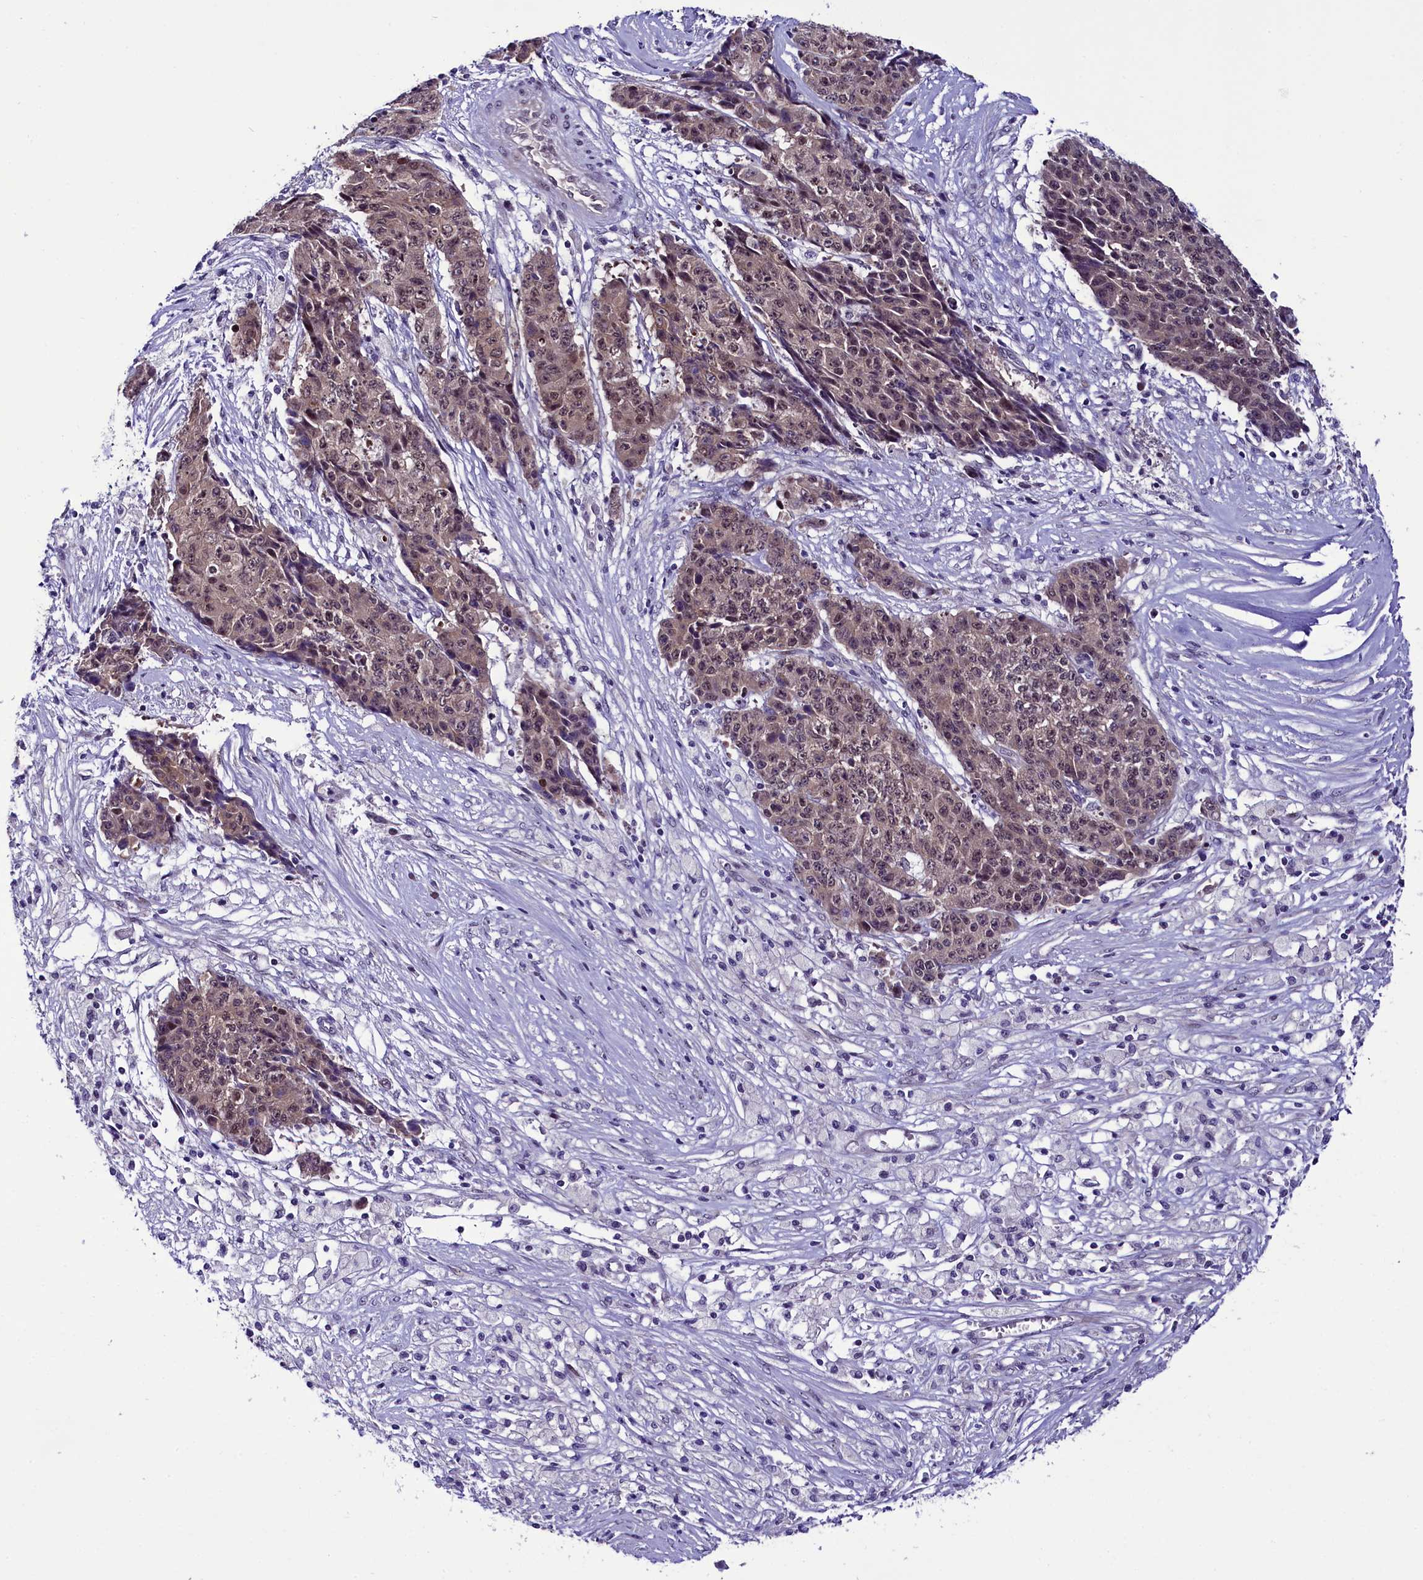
{"staining": {"intensity": "weak", "quantity": "<25%", "location": "nuclear"}, "tissue": "ovarian cancer", "cell_type": "Tumor cells", "image_type": "cancer", "snomed": [{"axis": "morphology", "description": "Carcinoma, endometroid"}, {"axis": "topography", "description": "Ovary"}], "caption": "This micrograph is of ovarian endometroid carcinoma stained with immunohistochemistry to label a protein in brown with the nuclei are counter-stained blue. There is no positivity in tumor cells.", "gene": "CCDC106", "patient": {"sex": "female", "age": 42}}